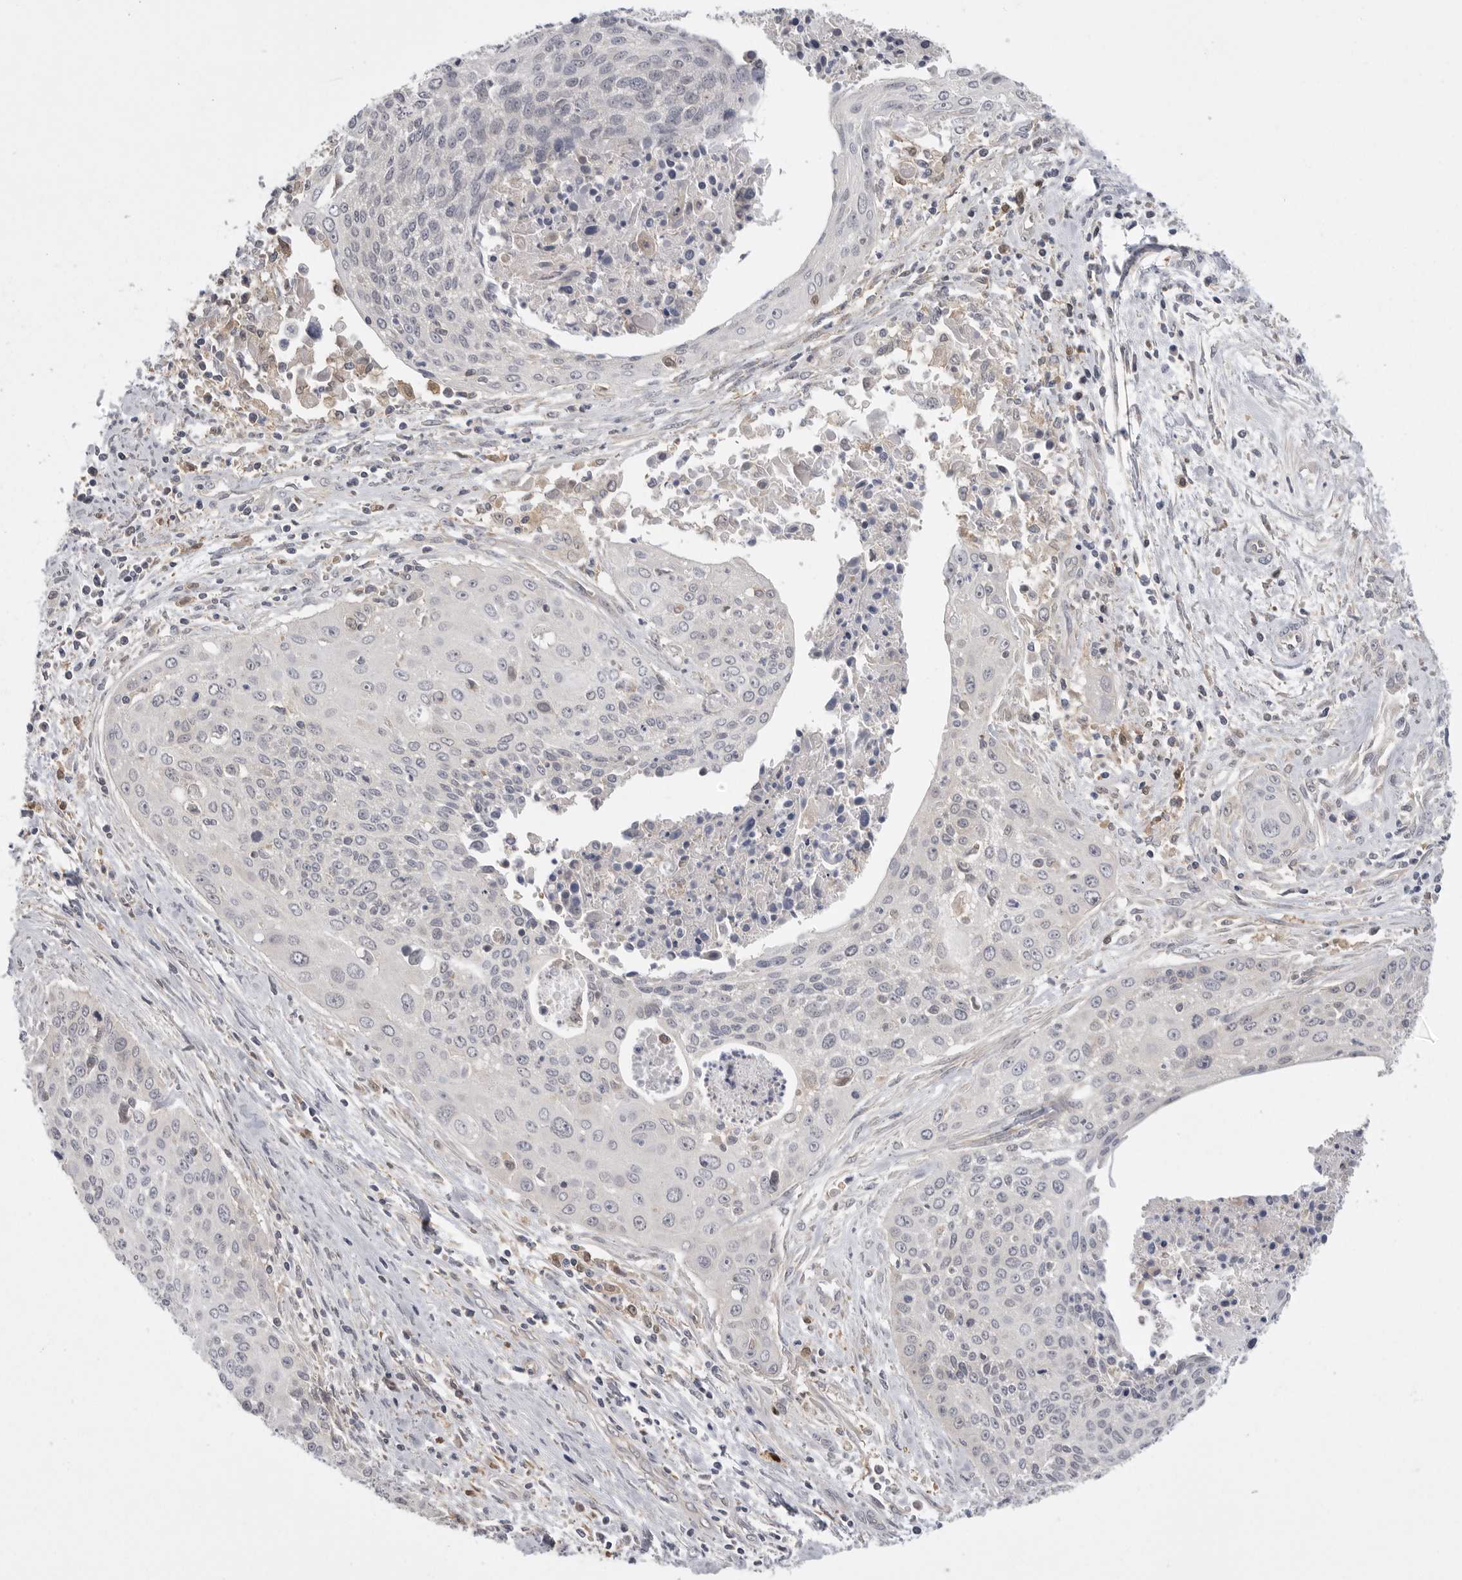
{"staining": {"intensity": "negative", "quantity": "none", "location": "none"}, "tissue": "cervical cancer", "cell_type": "Tumor cells", "image_type": "cancer", "snomed": [{"axis": "morphology", "description": "Squamous cell carcinoma, NOS"}, {"axis": "topography", "description": "Cervix"}], "caption": "This is a histopathology image of immunohistochemistry (IHC) staining of cervical cancer (squamous cell carcinoma), which shows no positivity in tumor cells.", "gene": "KYAT3", "patient": {"sex": "female", "age": 55}}